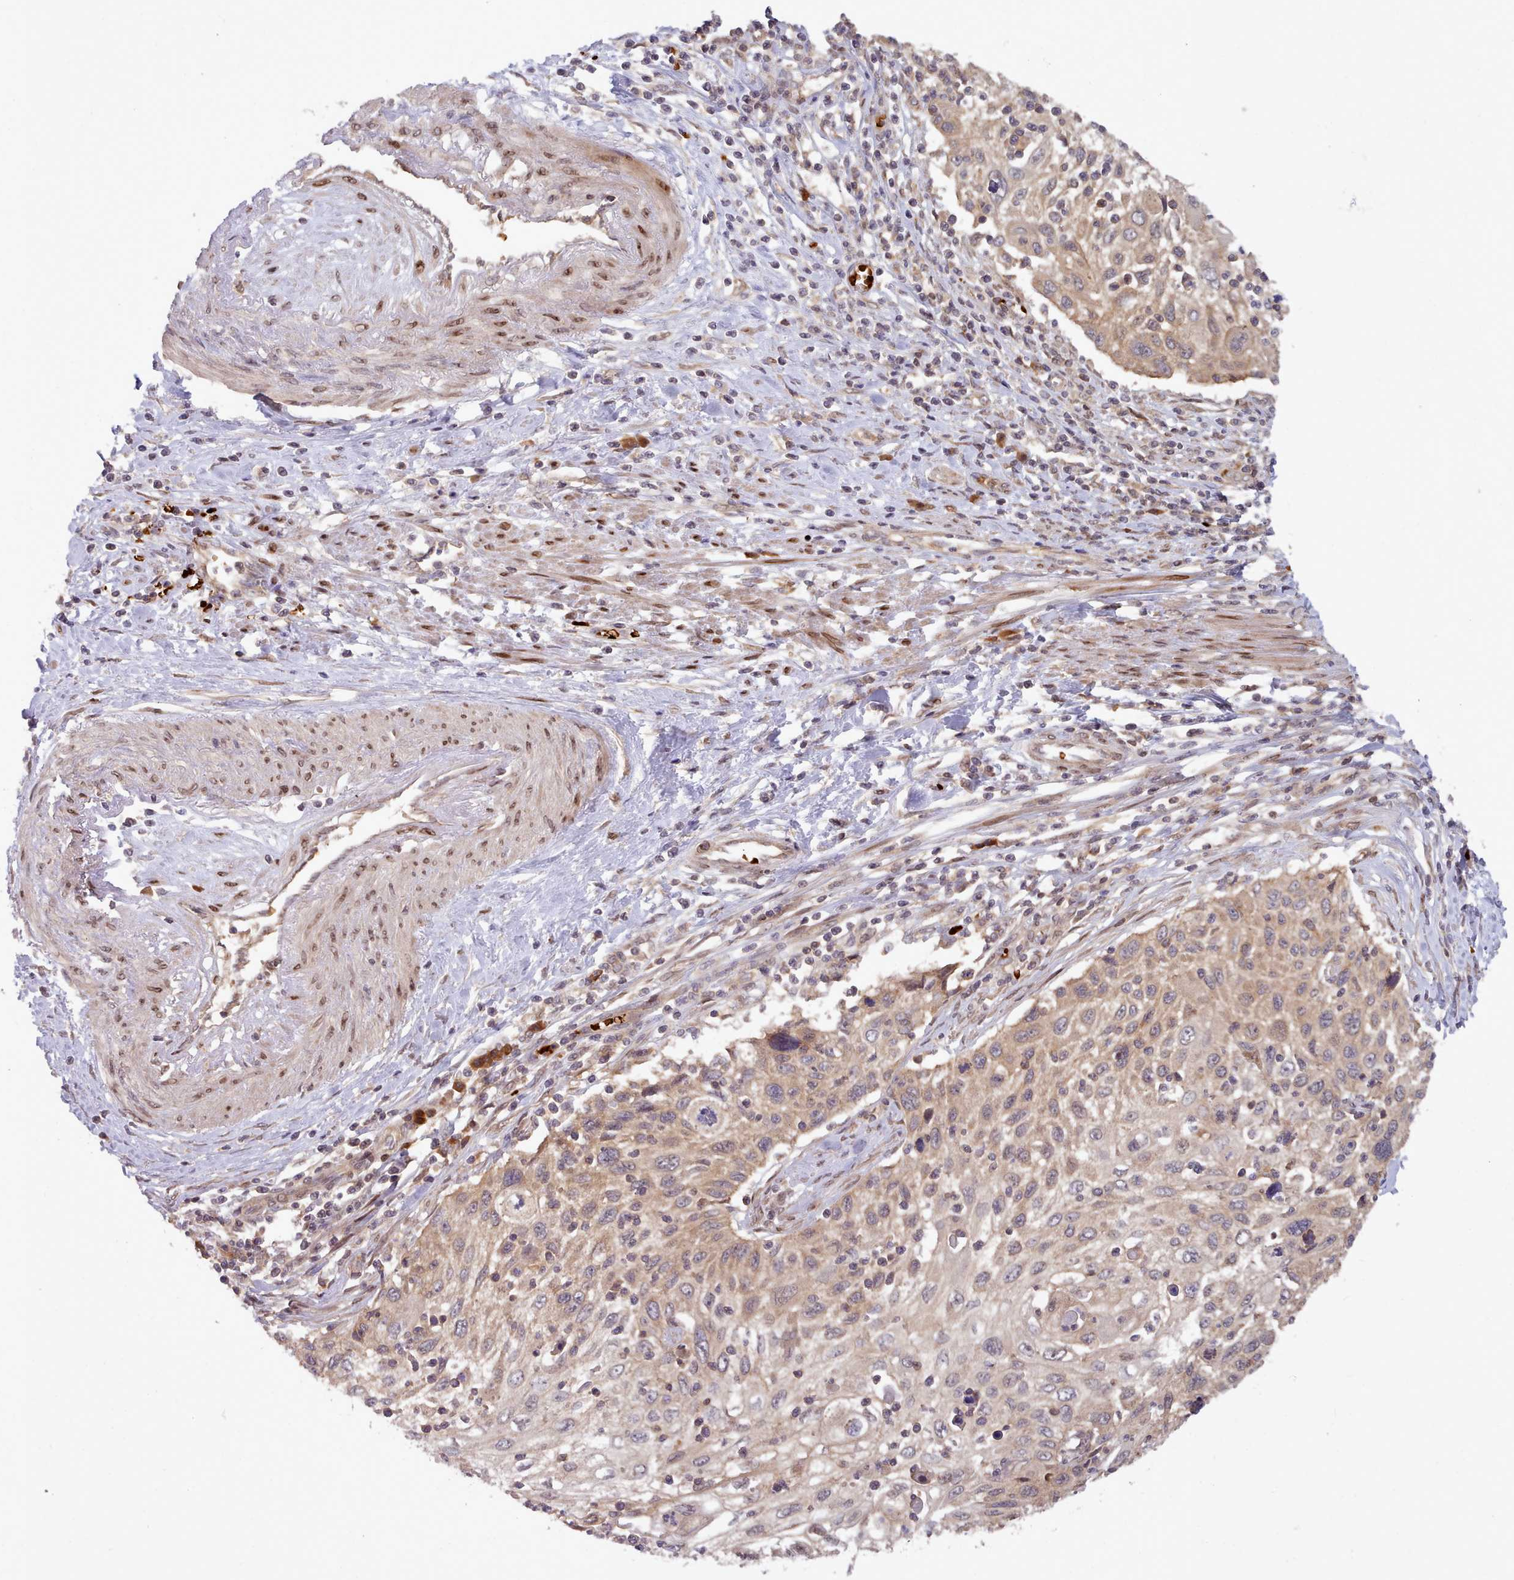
{"staining": {"intensity": "moderate", "quantity": "25%-75%", "location": "cytoplasmic/membranous"}, "tissue": "cervical cancer", "cell_type": "Tumor cells", "image_type": "cancer", "snomed": [{"axis": "morphology", "description": "Squamous cell carcinoma, NOS"}, {"axis": "topography", "description": "Cervix"}], "caption": "Immunohistochemistry (IHC) photomicrograph of squamous cell carcinoma (cervical) stained for a protein (brown), which reveals medium levels of moderate cytoplasmic/membranous staining in approximately 25%-75% of tumor cells.", "gene": "UBE2G1", "patient": {"sex": "female", "age": 70}}